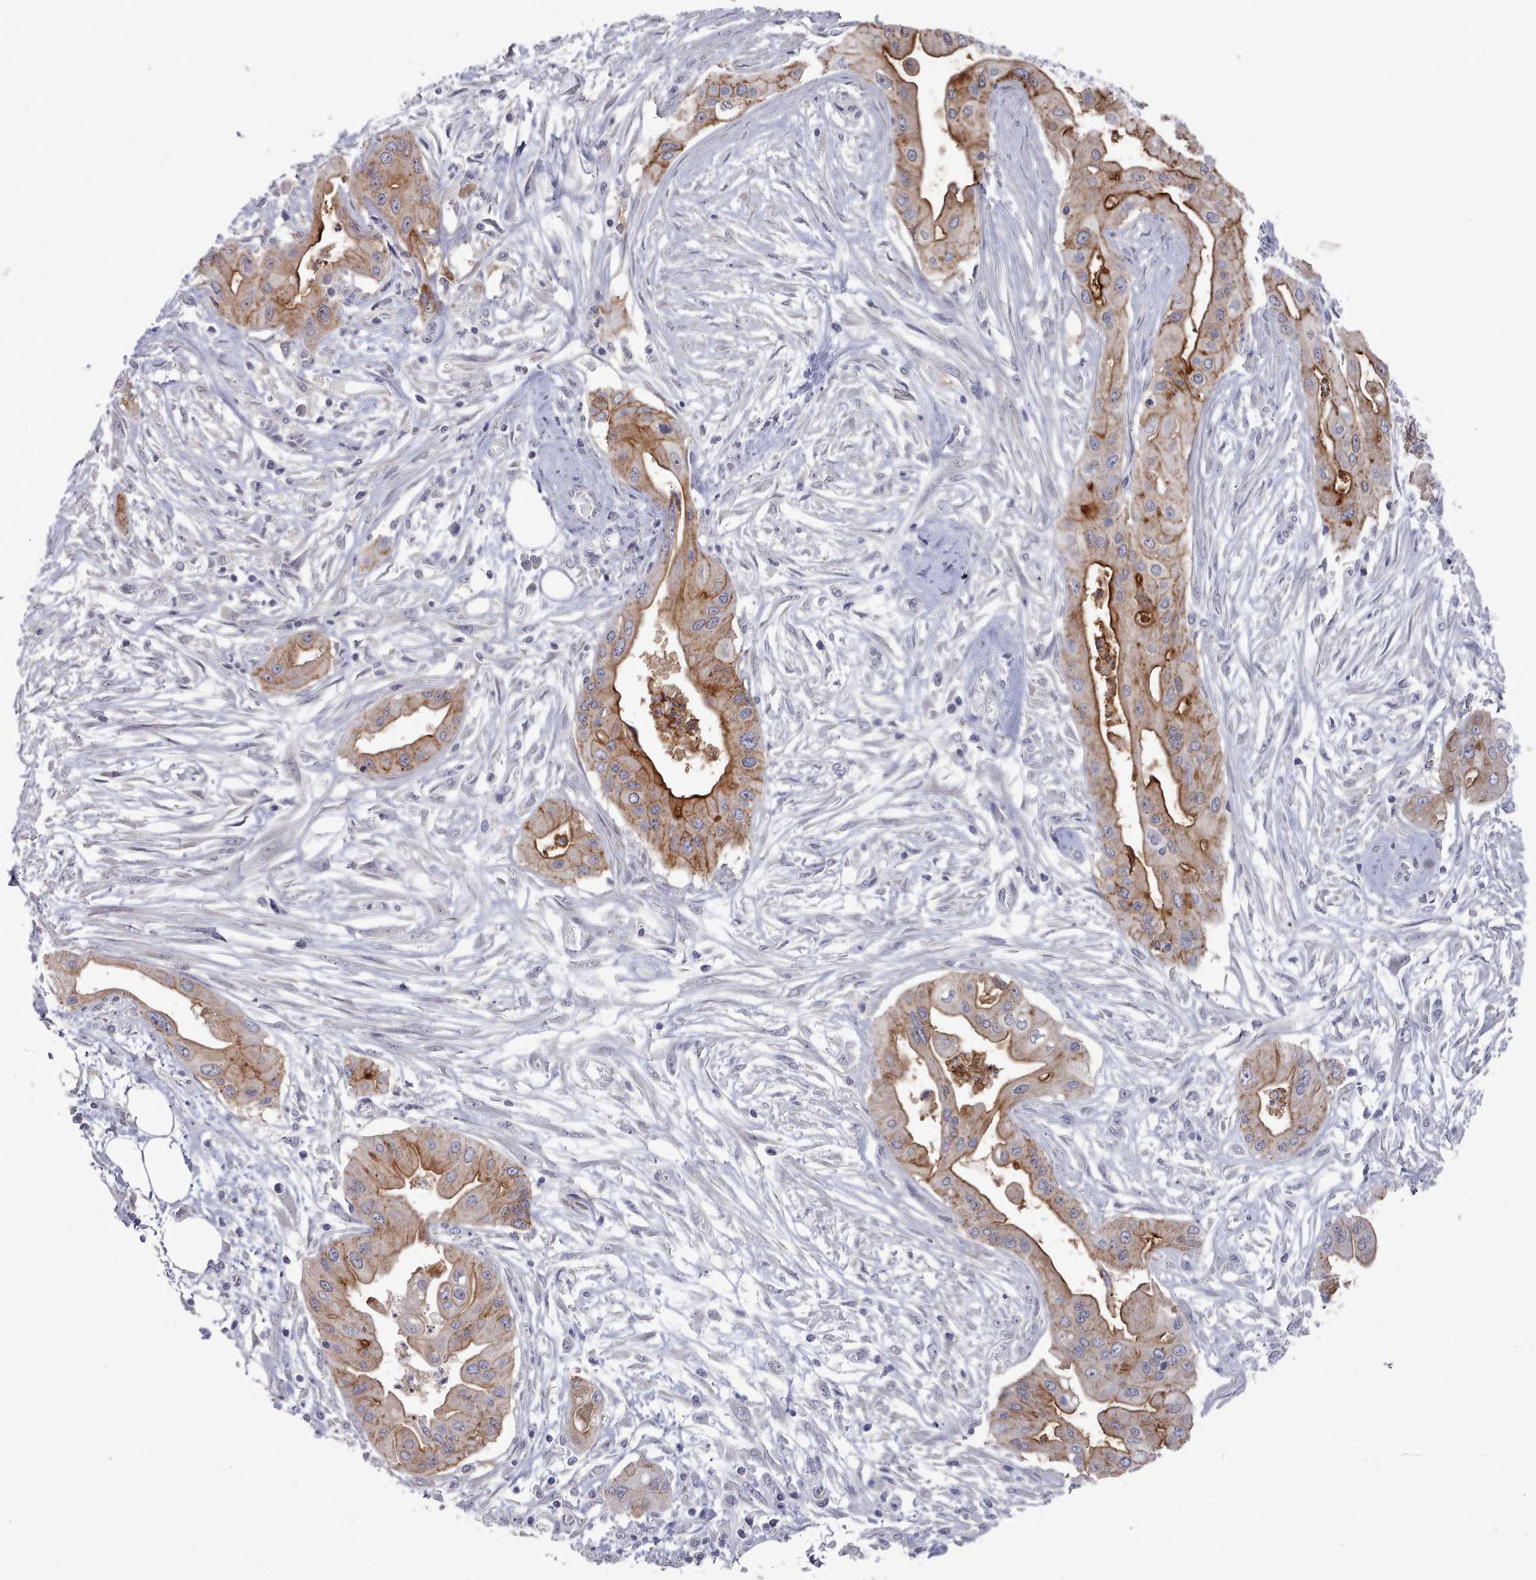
{"staining": {"intensity": "strong", "quantity": ">75%", "location": "cytoplasmic/membranous"}, "tissue": "ovarian cancer", "cell_type": "Tumor cells", "image_type": "cancer", "snomed": [{"axis": "morphology", "description": "Cystadenocarcinoma, mucinous, NOS"}, {"axis": "topography", "description": "Ovary"}], "caption": "Protein staining of ovarian cancer (mucinous cystadenocarcinoma) tissue reveals strong cytoplasmic/membranous positivity in about >75% of tumor cells.", "gene": "PROM2", "patient": {"sex": "female", "age": 70}}